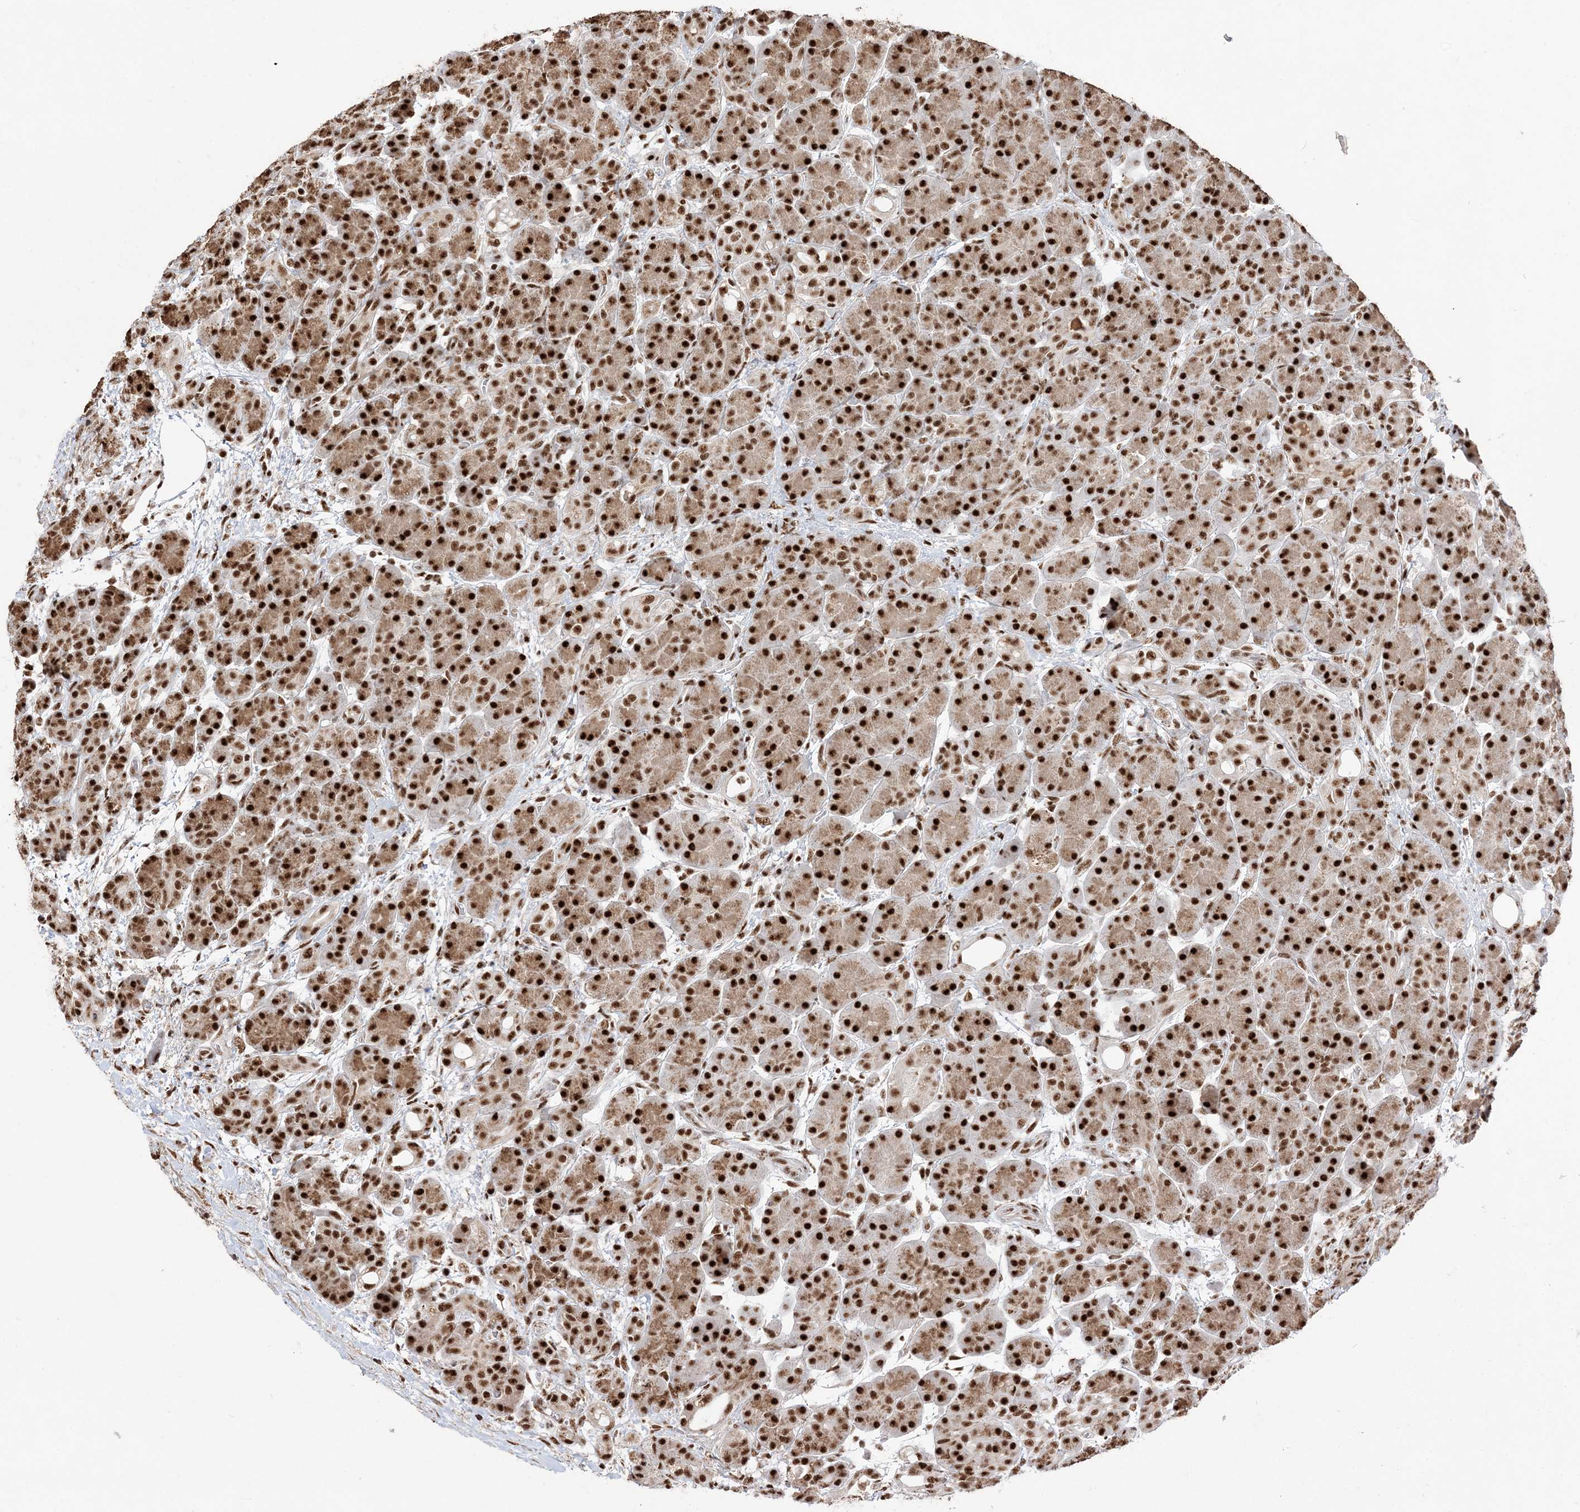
{"staining": {"intensity": "strong", "quantity": ">75%", "location": "cytoplasmic/membranous,nuclear"}, "tissue": "pancreas", "cell_type": "Exocrine glandular cells", "image_type": "normal", "snomed": [{"axis": "morphology", "description": "Normal tissue, NOS"}, {"axis": "topography", "description": "Pancreas"}], "caption": "High-power microscopy captured an immunohistochemistry photomicrograph of benign pancreas, revealing strong cytoplasmic/membranous,nuclear positivity in approximately >75% of exocrine glandular cells. Using DAB (3,3'-diaminobenzidine) (brown) and hematoxylin (blue) stains, captured at high magnification using brightfield microscopy.", "gene": "RBM17", "patient": {"sex": "male", "age": 63}}